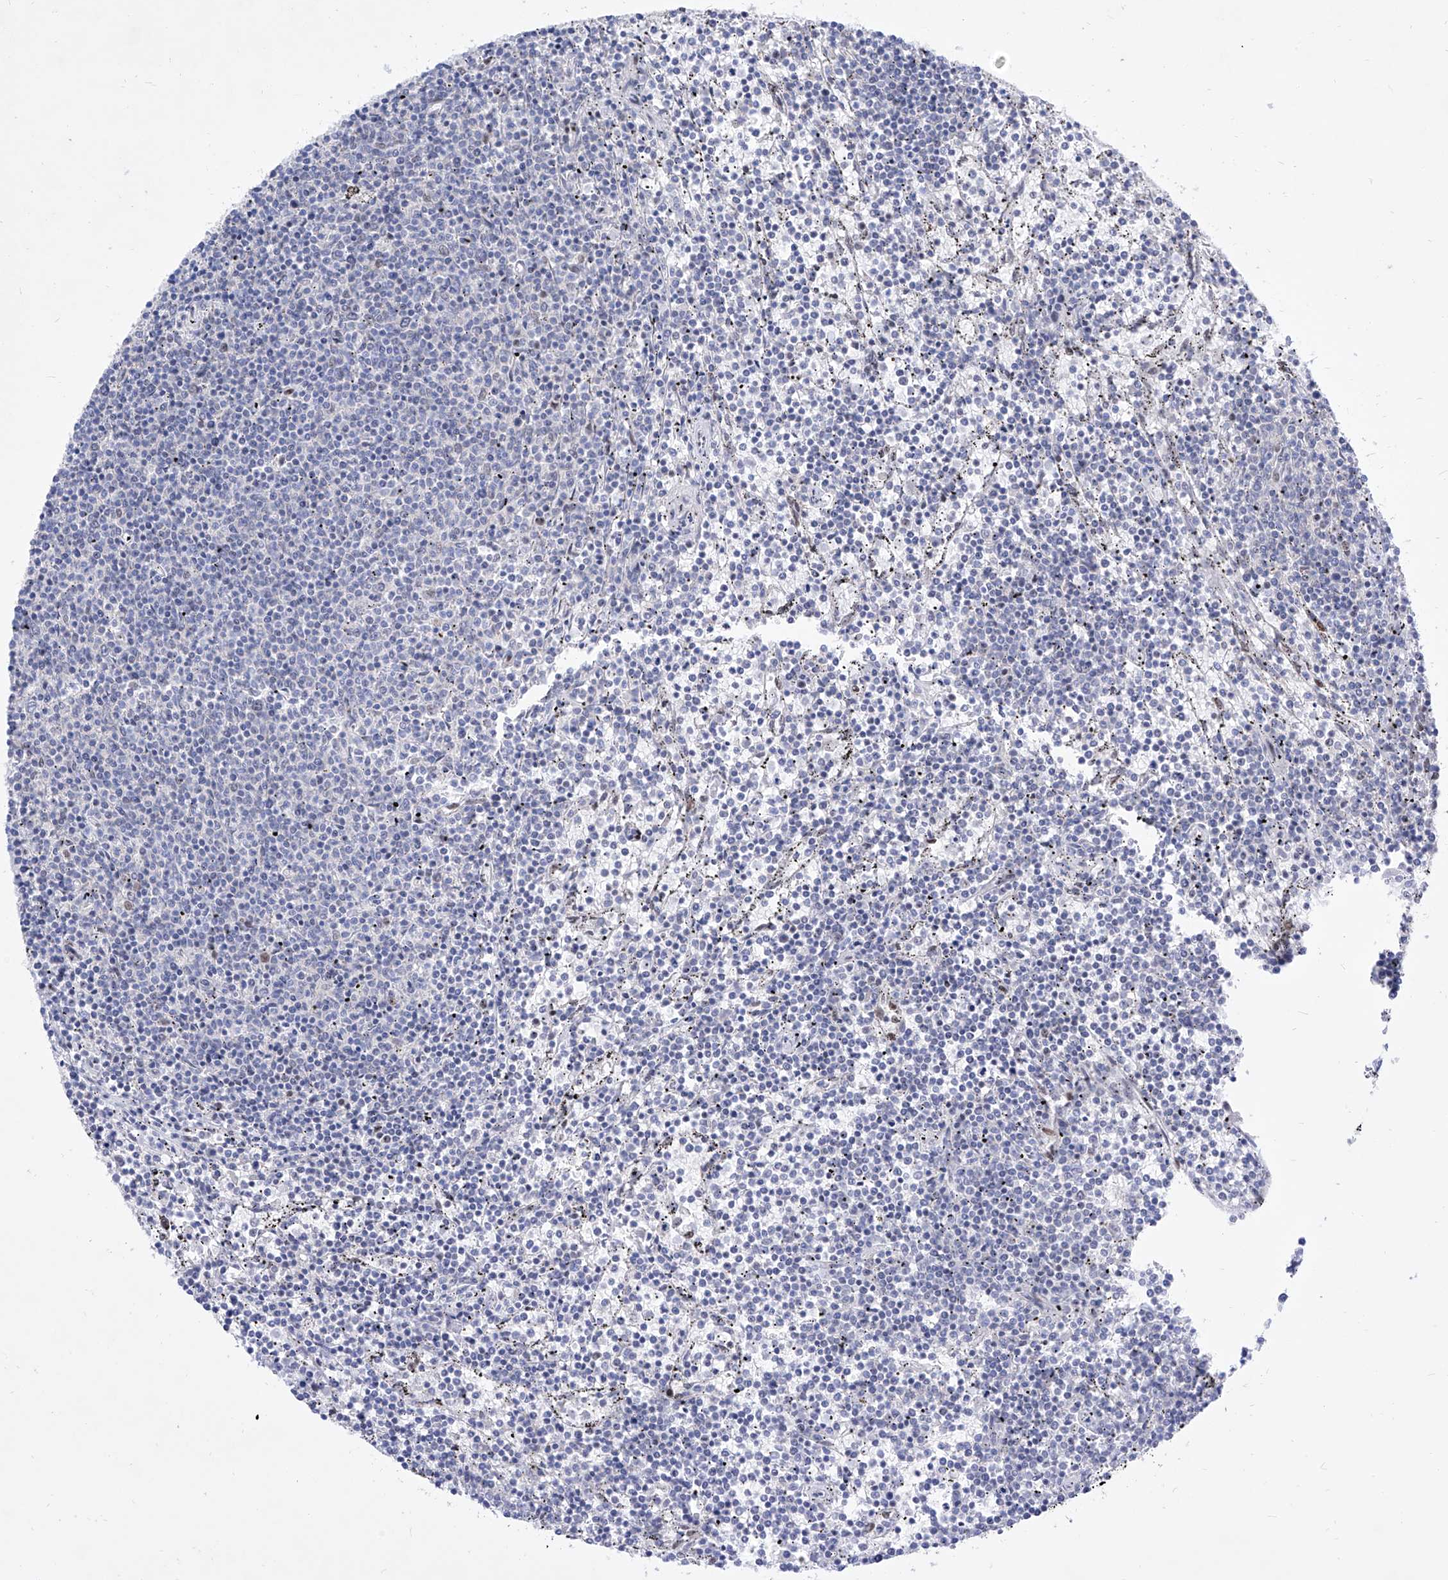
{"staining": {"intensity": "negative", "quantity": "none", "location": "none"}, "tissue": "lymphoma", "cell_type": "Tumor cells", "image_type": "cancer", "snomed": [{"axis": "morphology", "description": "Malignant lymphoma, non-Hodgkin's type, Low grade"}, {"axis": "topography", "description": "Spleen"}], "caption": "DAB immunohistochemical staining of malignant lymphoma, non-Hodgkin's type (low-grade) demonstrates no significant positivity in tumor cells.", "gene": "ATN1", "patient": {"sex": "female", "age": 50}}